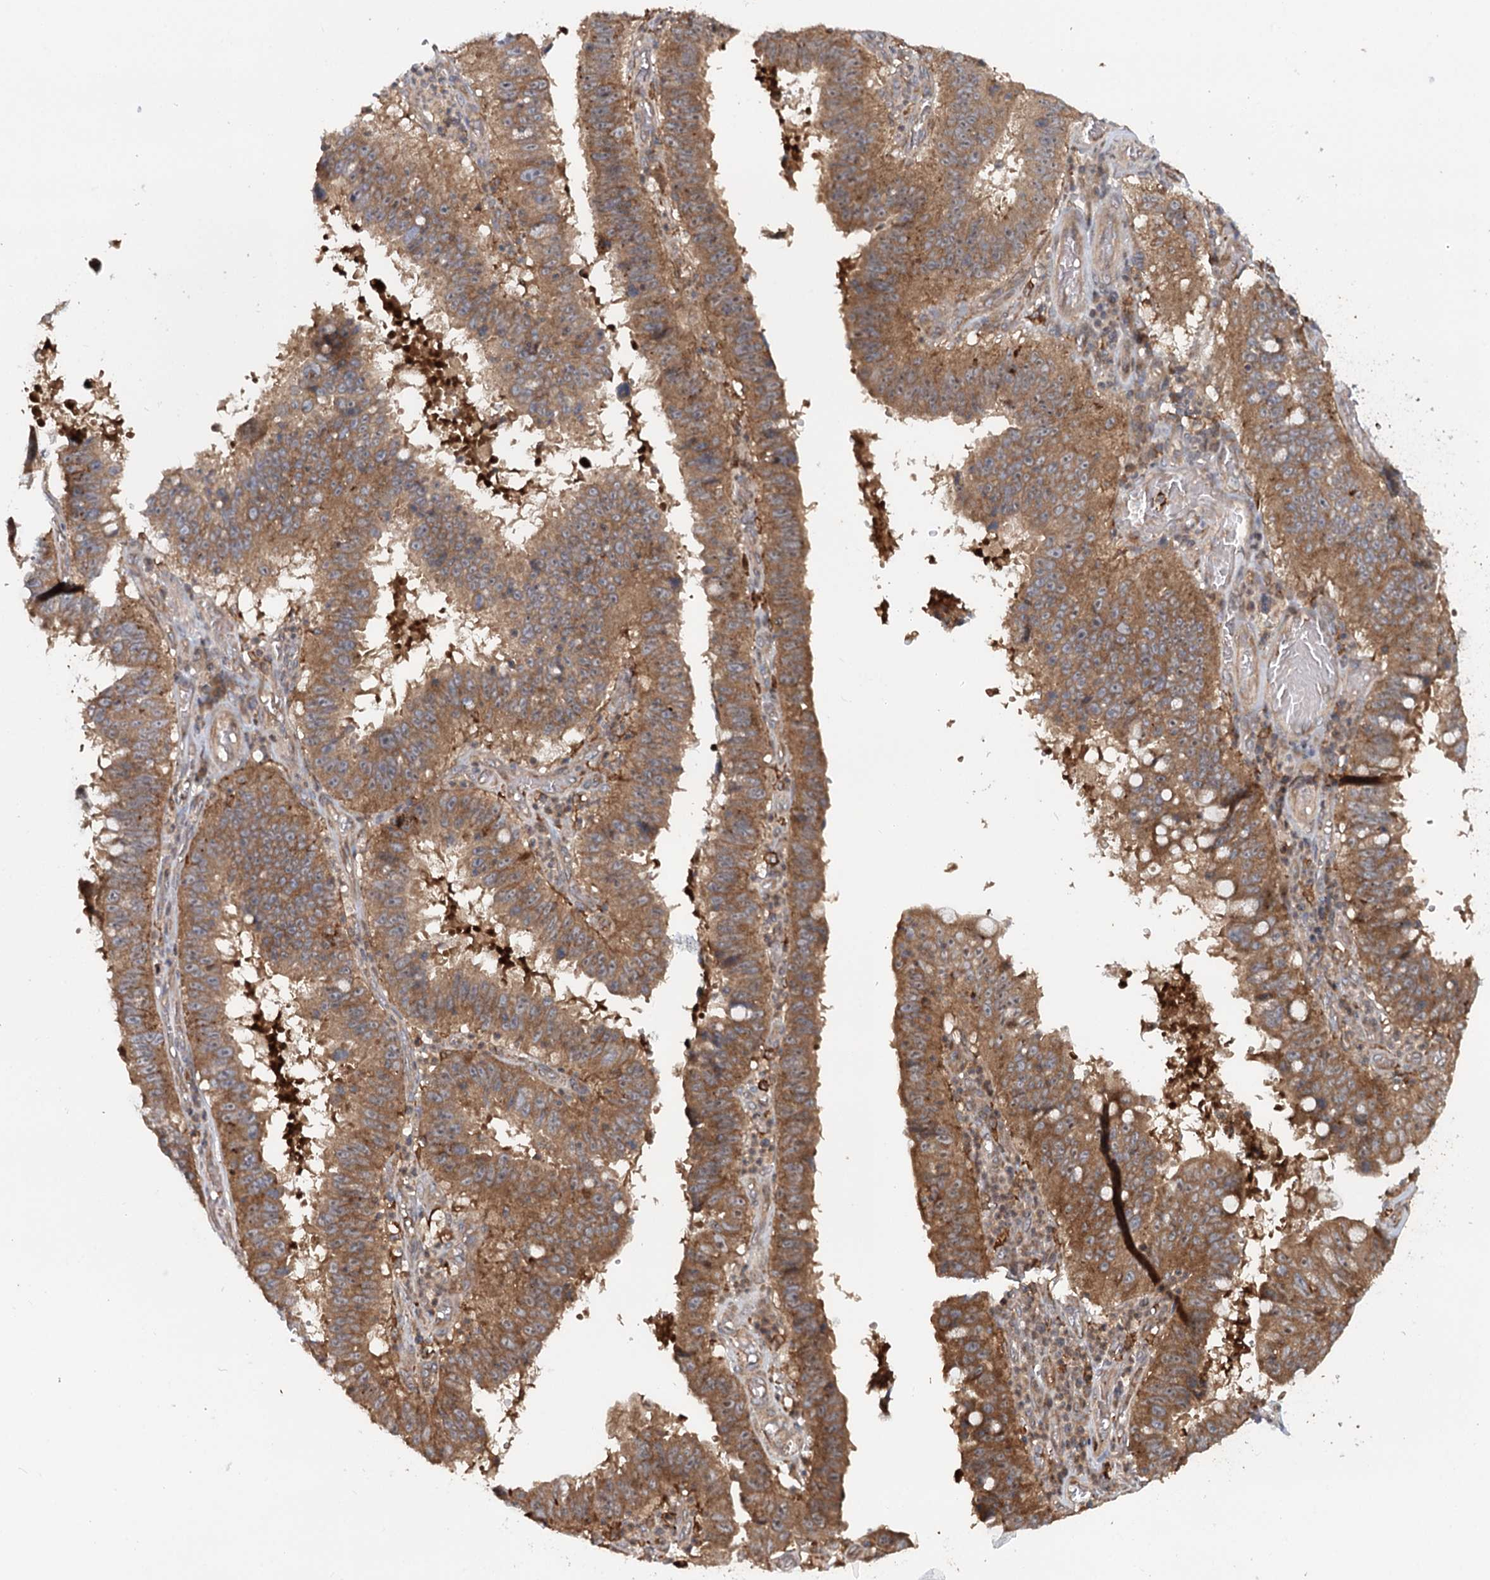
{"staining": {"intensity": "moderate", "quantity": ">75%", "location": "cytoplasmic/membranous"}, "tissue": "stomach cancer", "cell_type": "Tumor cells", "image_type": "cancer", "snomed": [{"axis": "morphology", "description": "Adenocarcinoma, NOS"}, {"axis": "topography", "description": "Stomach"}], "caption": "High-power microscopy captured an immunohistochemistry (IHC) micrograph of stomach cancer, revealing moderate cytoplasmic/membranous expression in approximately >75% of tumor cells.", "gene": "RNF111", "patient": {"sex": "male", "age": 59}}